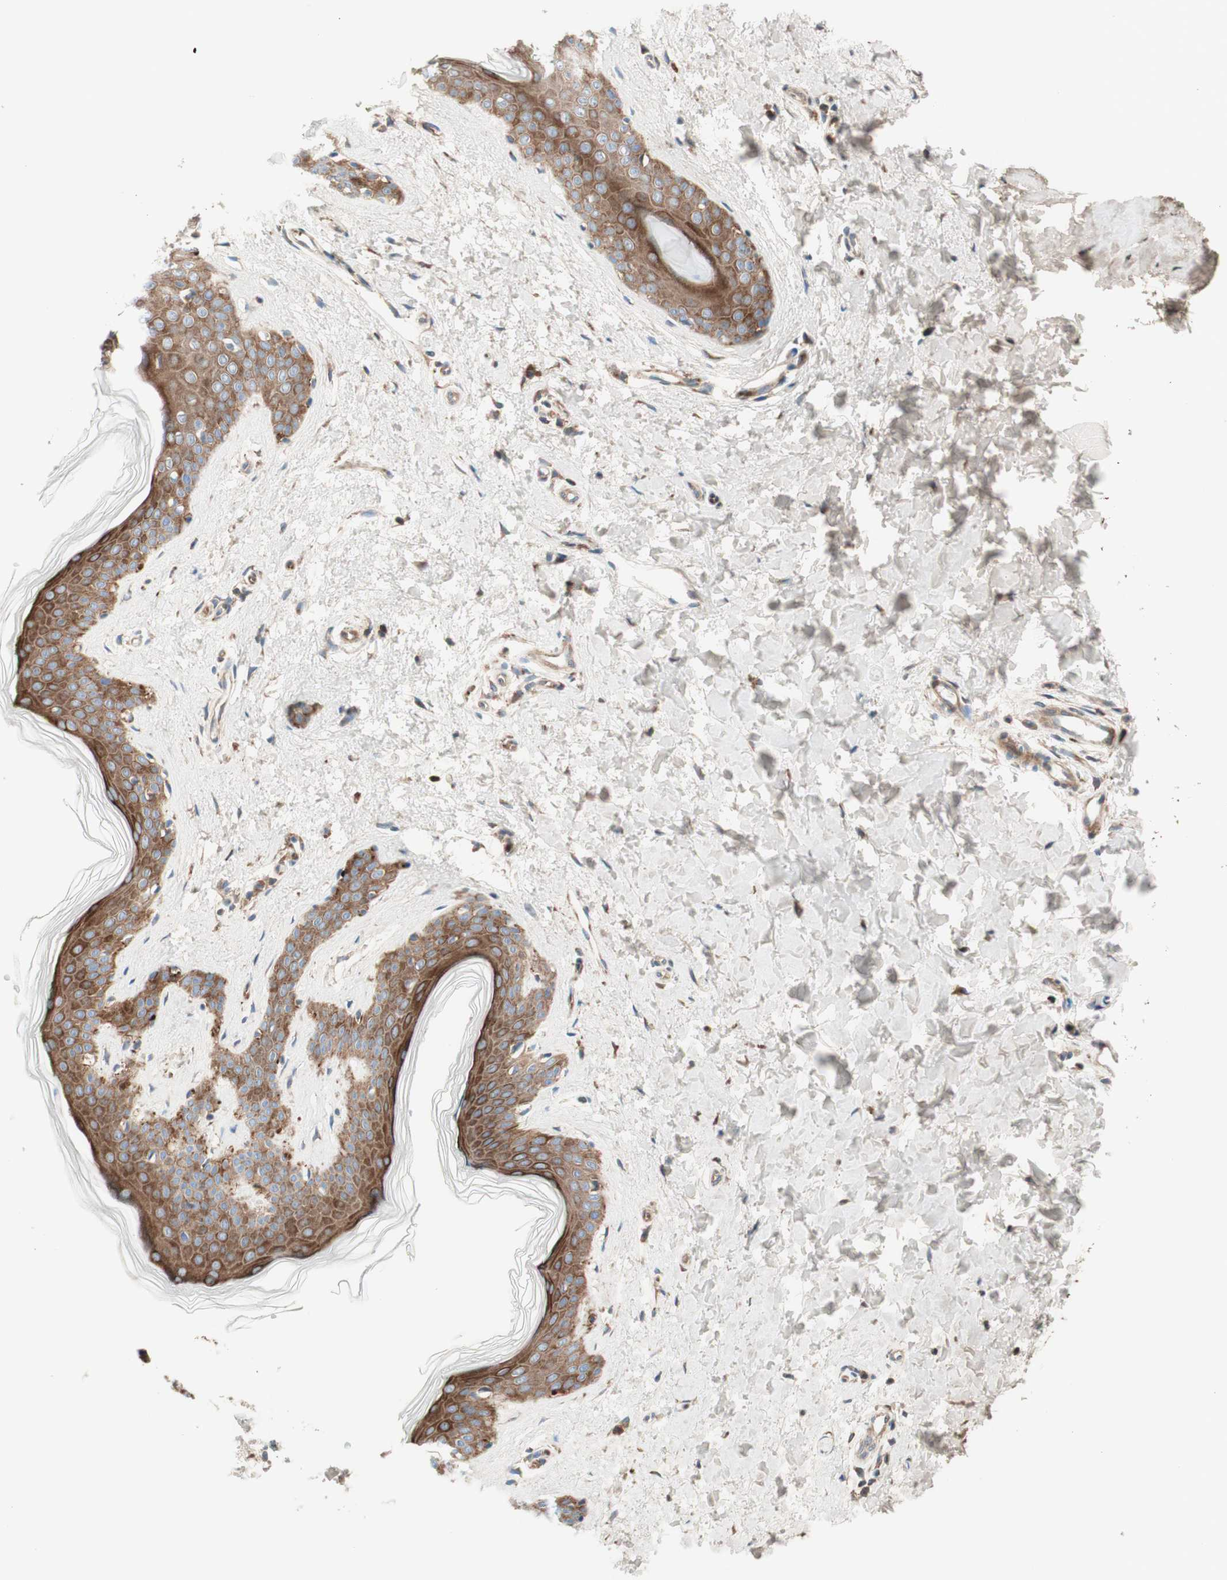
{"staining": {"intensity": "moderate", "quantity": ">75%", "location": "cytoplasmic/membranous"}, "tissue": "skin", "cell_type": "Fibroblasts", "image_type": "normal", "snomed": [{"axis": "morphology", "description": "Normal tissue, NOS"}, {"axis": "topography", "description": "Skin"}], "caption": "The image demonstrates staining of benign skin, revealing moderate cytoplasmic/membranous protein staining (brown color) within fibroblasts.", "gene": "CCN4", "patient": {"sex": "female", "age": 41}}